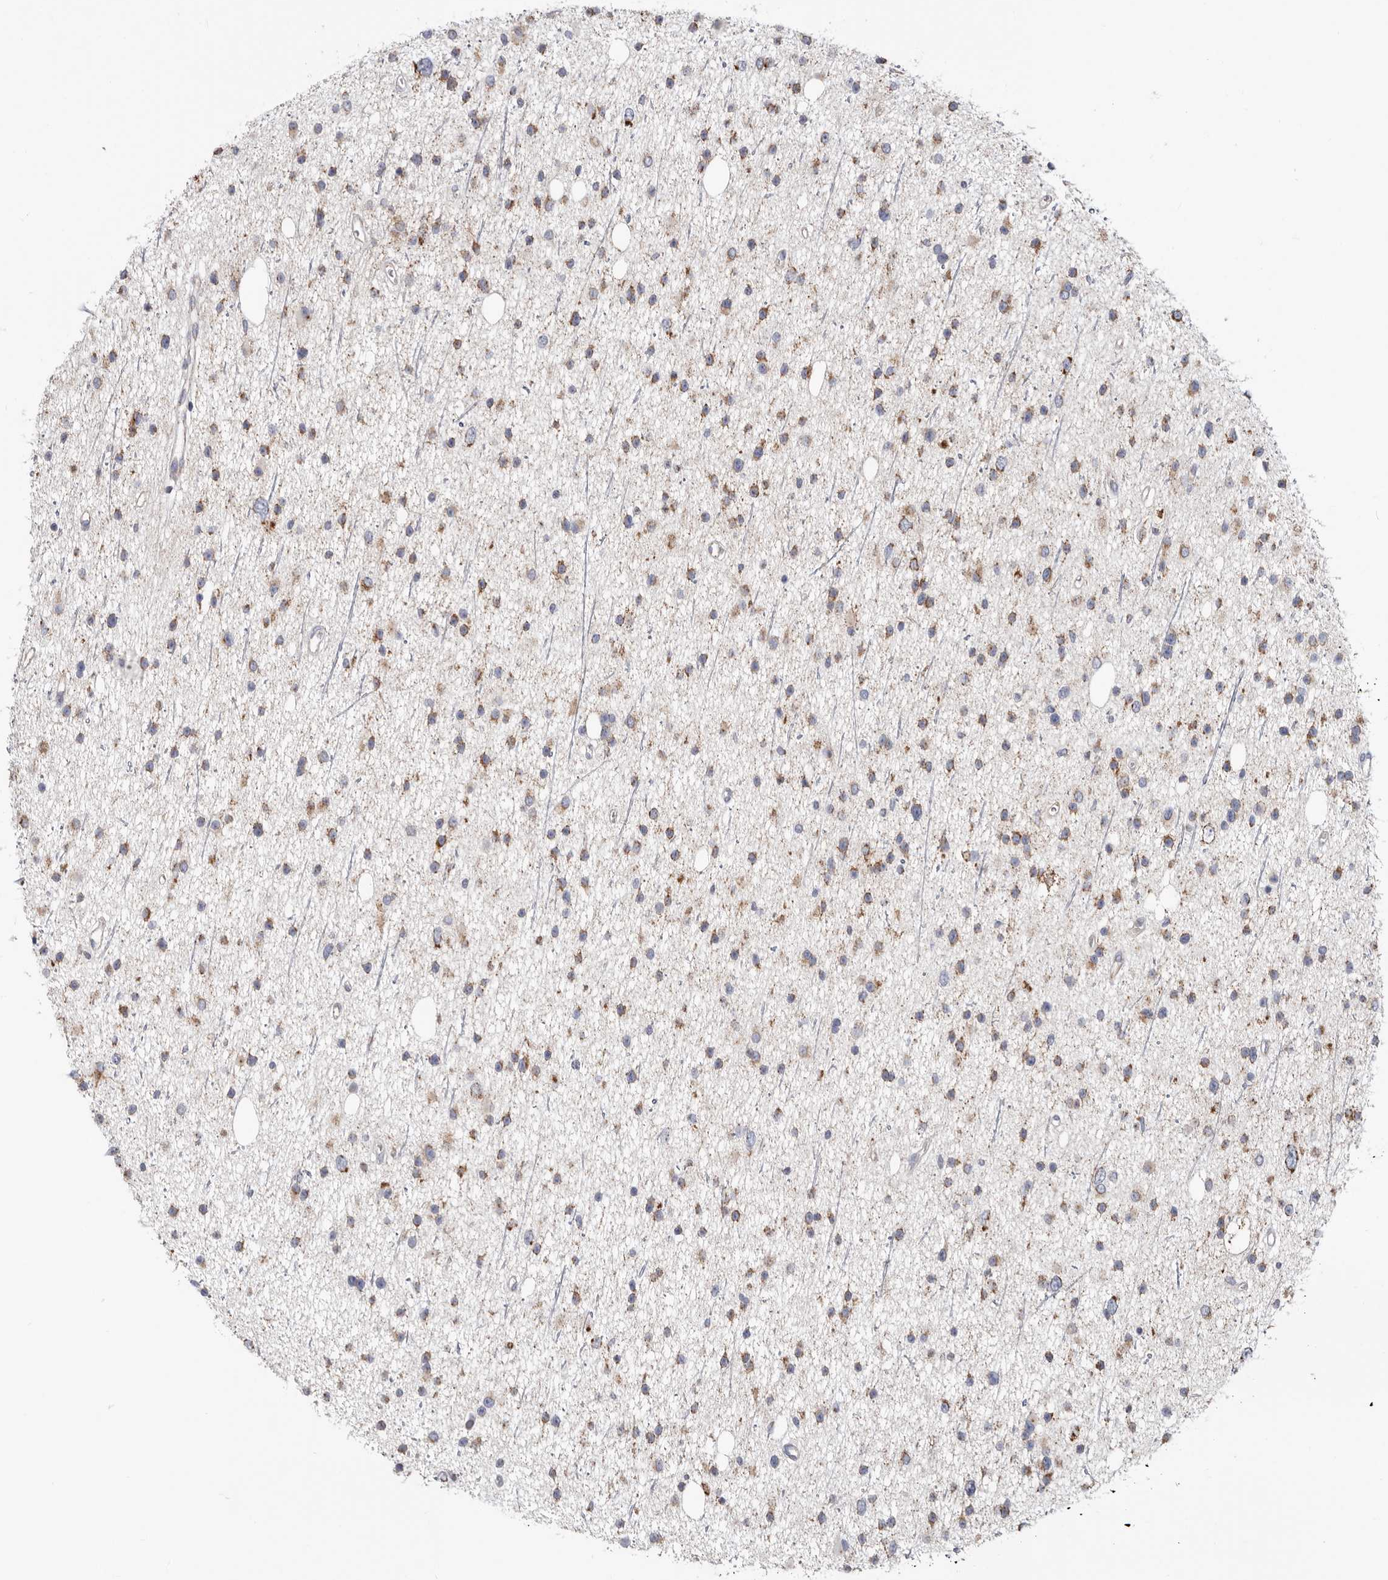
{"staining": {"intensity": "moderate", "quantity": "25%-75%", "location": "cytoplasmic/membranous"}, "tissue": "glioma", "cell_type": "Tumor cells", "image_type": "cancer", "snomed": [{"axis": "morphology", "description": "Glioma, malignant, Low grade"}, {"axis": "topography", "description": "Cerebral cortex"}], "caption": "Protein expression analysis of human glioma reveals moderate cytoplasmic/membranous positivity in about 25%-75% of tumor cells.", "gene": "RSPO2", "patient": {"sex": "female", "age": 39}}